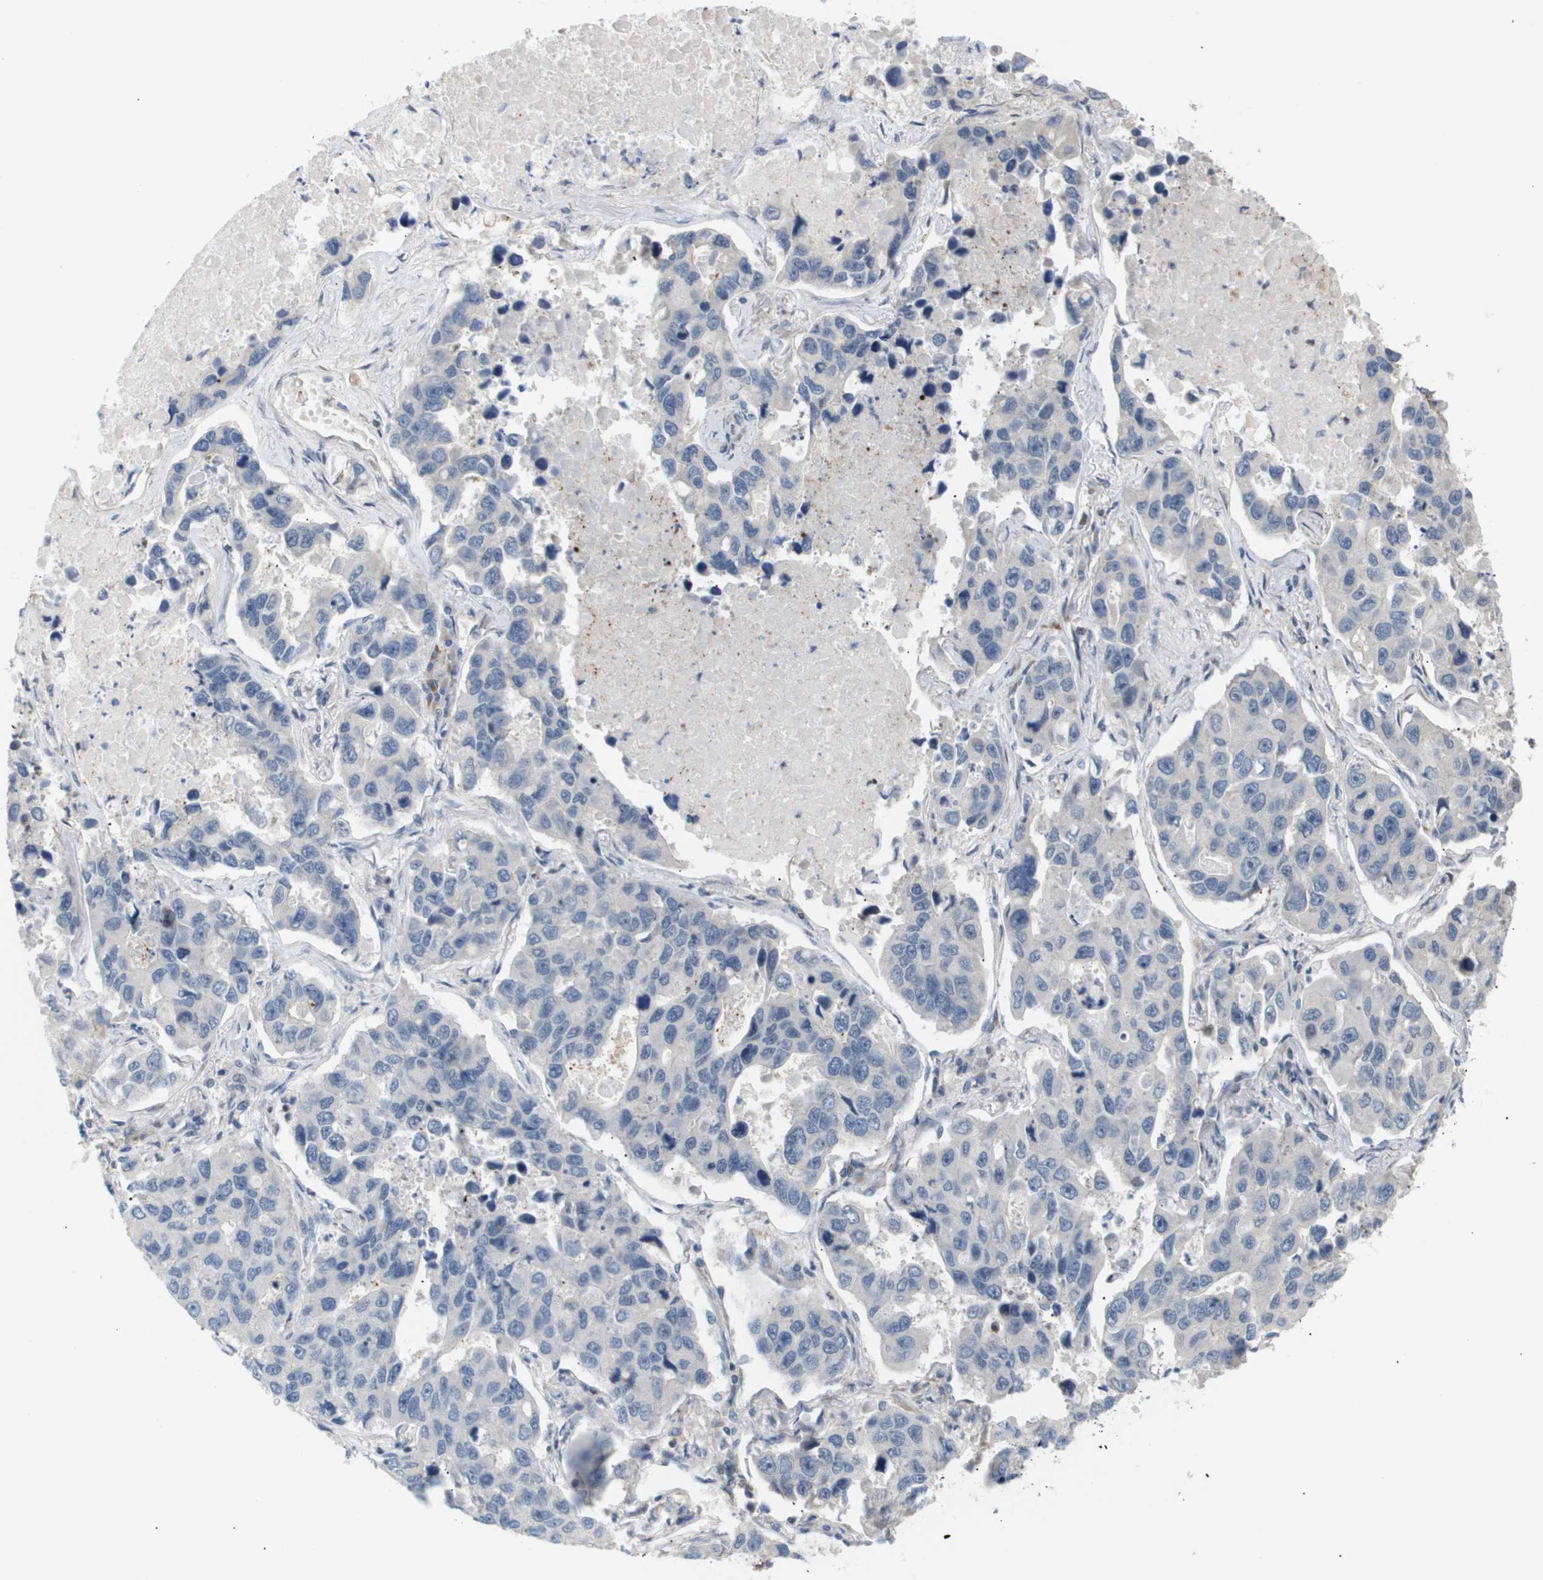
{"staining": {"intensity": "negative", "quantity": "none", "location": "none"}, "tissue": "lung cancer", "cell_type": "Tumor cells", "image_type": "cancer", "snomed": [{"axis": "morphology", "description": "Adenocarcinoma, NOS"}, {"axis": "topography", "description": "Lung"}], "caption": "DAB immunohistochemical staining of lung adenocarcinoma reveals no significant staining in tumor cells. The staining is performed using DAB (3,3'-diaminobenzidine) brown chromogen with nuclei counter-stained in using hematoxylin.", "gene": "CORO2B", "patient": {"sex": "male", "age": 64}}